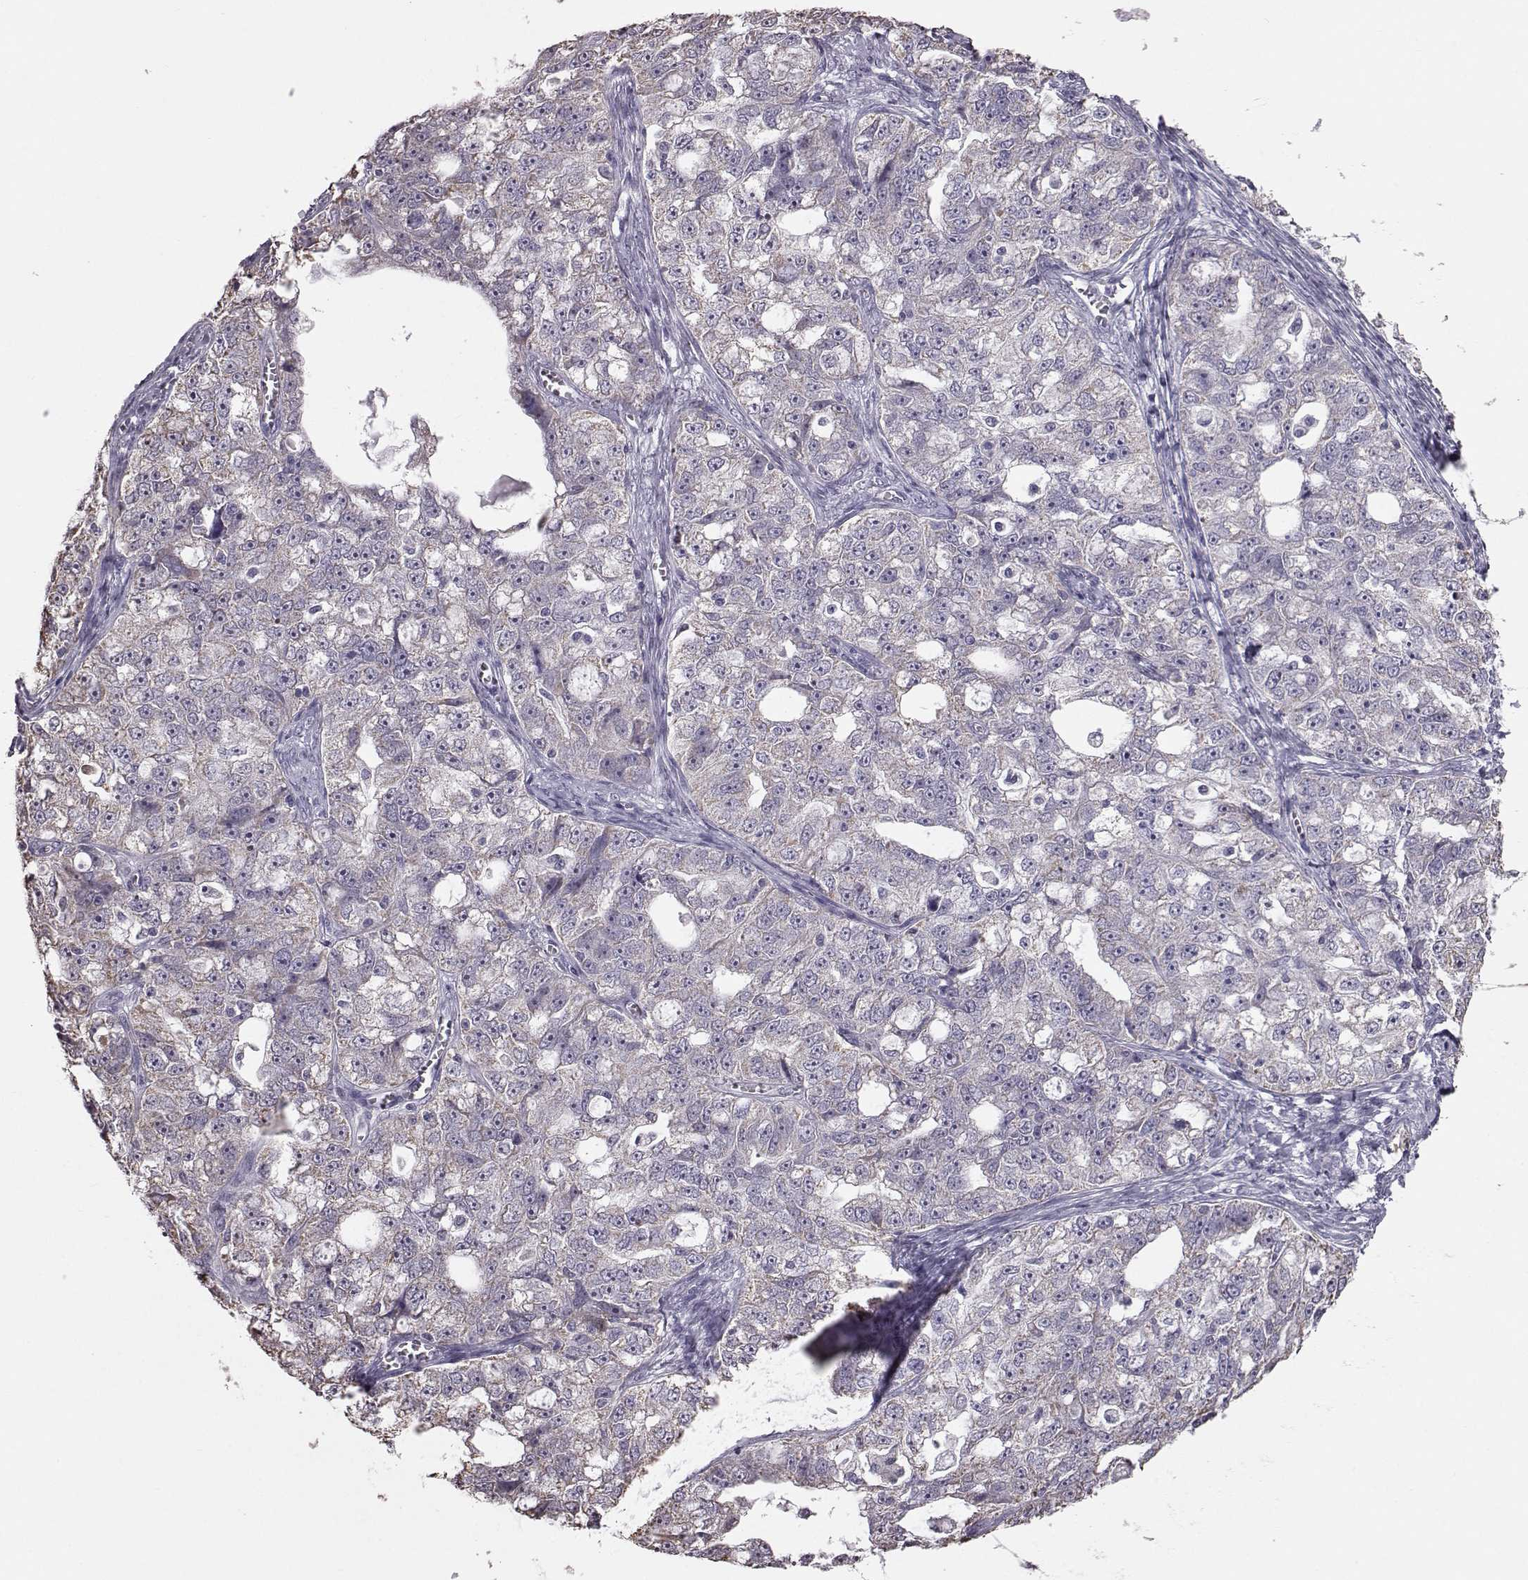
{"staining": {"intensity": "negative", "quantity": "none", "location": "none"}, "tissue": "ovarian cancer", "cell_type": "Tumor cells", "image_type": "cancer", "snomed": [{"axis": "morphology", "description": "Cystadenocarcinoma, serous, NOS"}, {"axis": "topography", "description": "Ovary"}], "caption": "Tumor cells show no significant protein staining in ovarian cancer.", "gene": "ALDH3A1", "patient": {"sex": "female", "age": 51}}